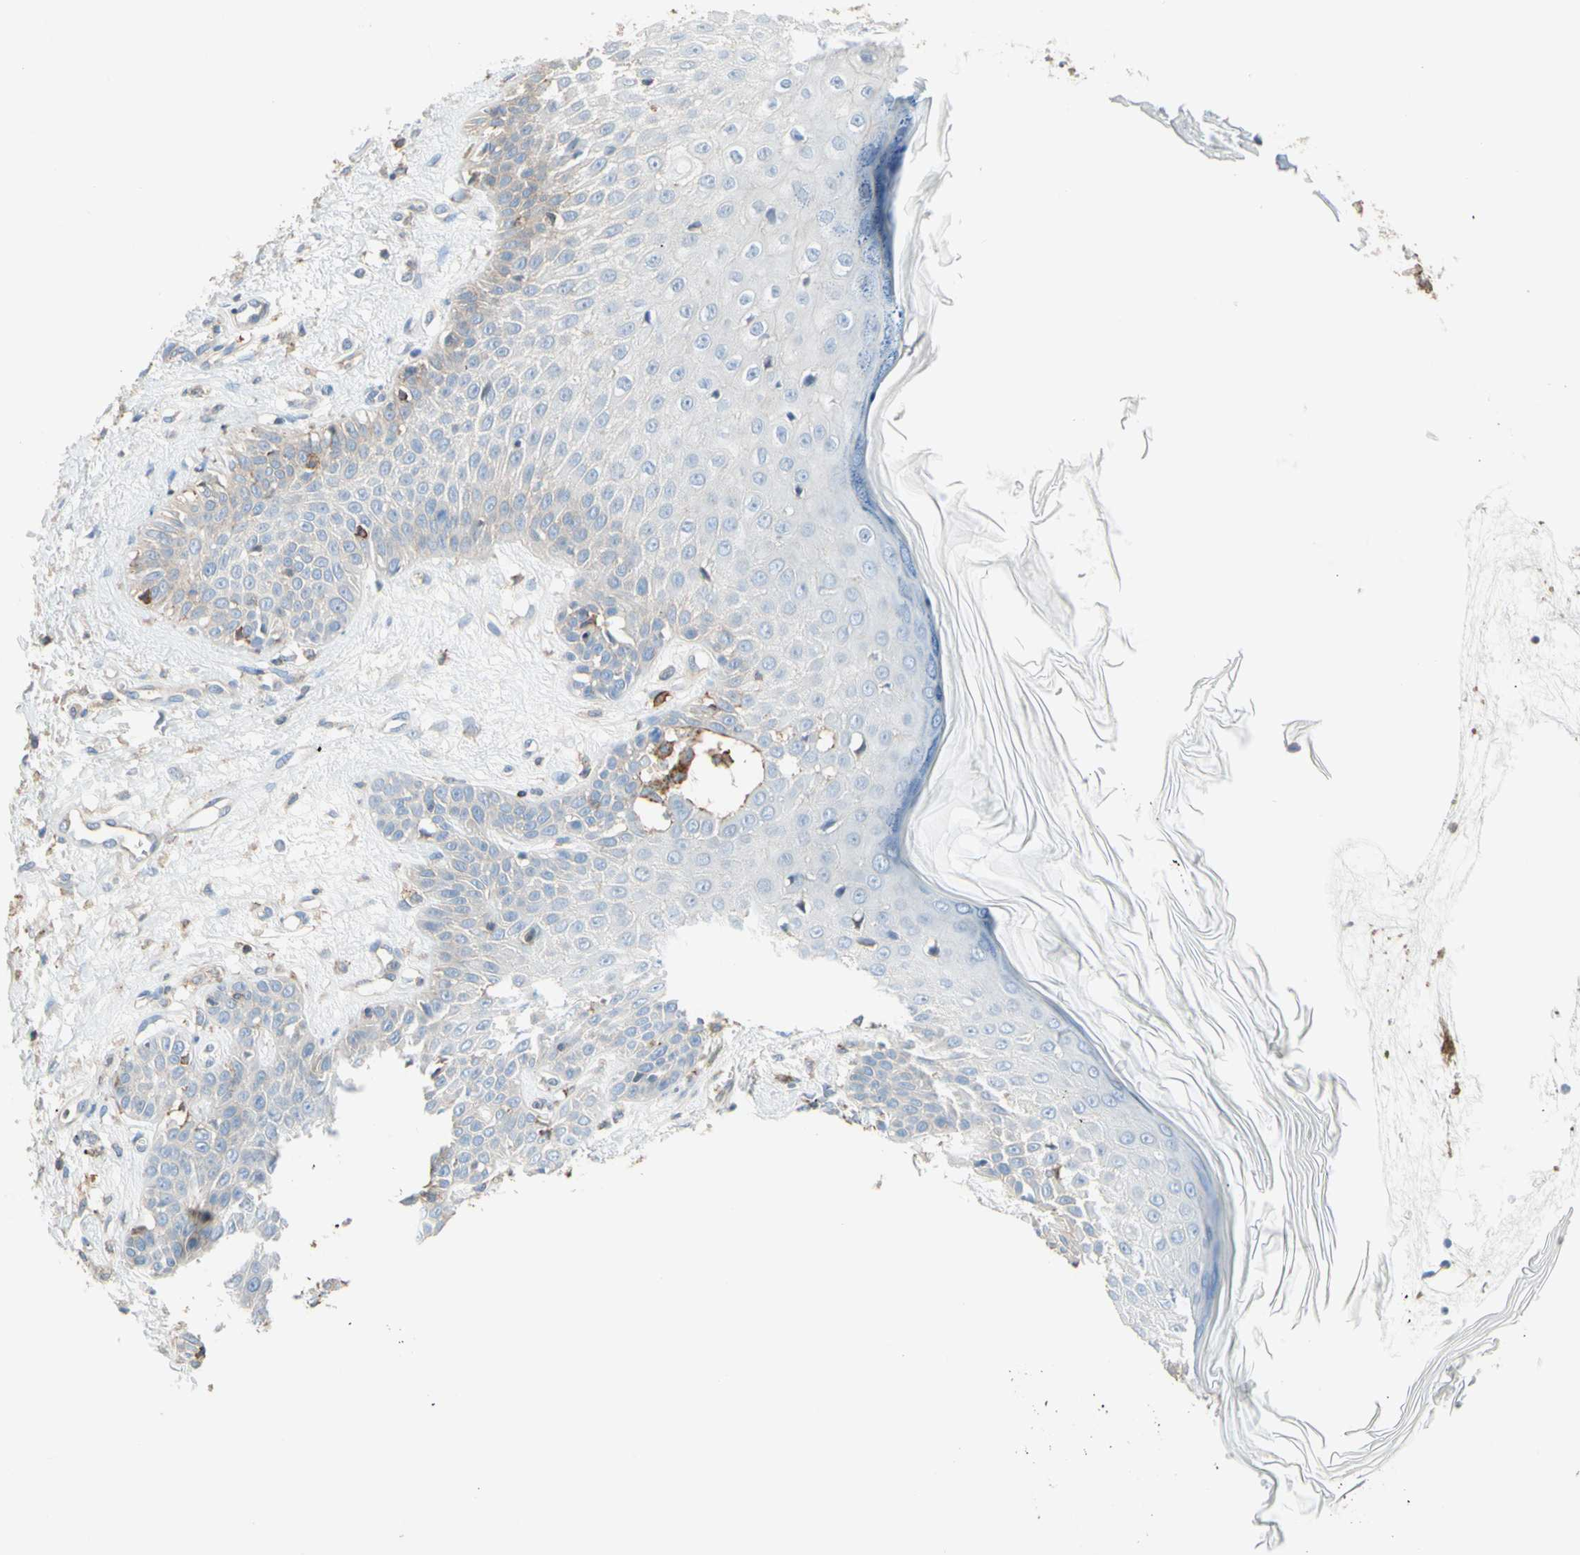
{"staining": {"intensity": "weak", "quantity": "25%-75%", "location": "cytoplasmic/membranous"}, "tissue": "skin cancer", "cell_type": "Tumor cells", "image_type": "cancer", "snomed": [{"axis": "morphology", "description": "Squamous cell carcinoma, NOS"}, {"axis": "topography", "description": "Skin"}], "caption": "This is a histology image of immunohistochemistry (IHC) staining of skin cancer (squamous cell carcinoma), which shows weak positivity in the cytoplasmic/membranous of tumor cells.", "gene": "SEMA4C", "patient": {"sex": "female", "age": 78}}